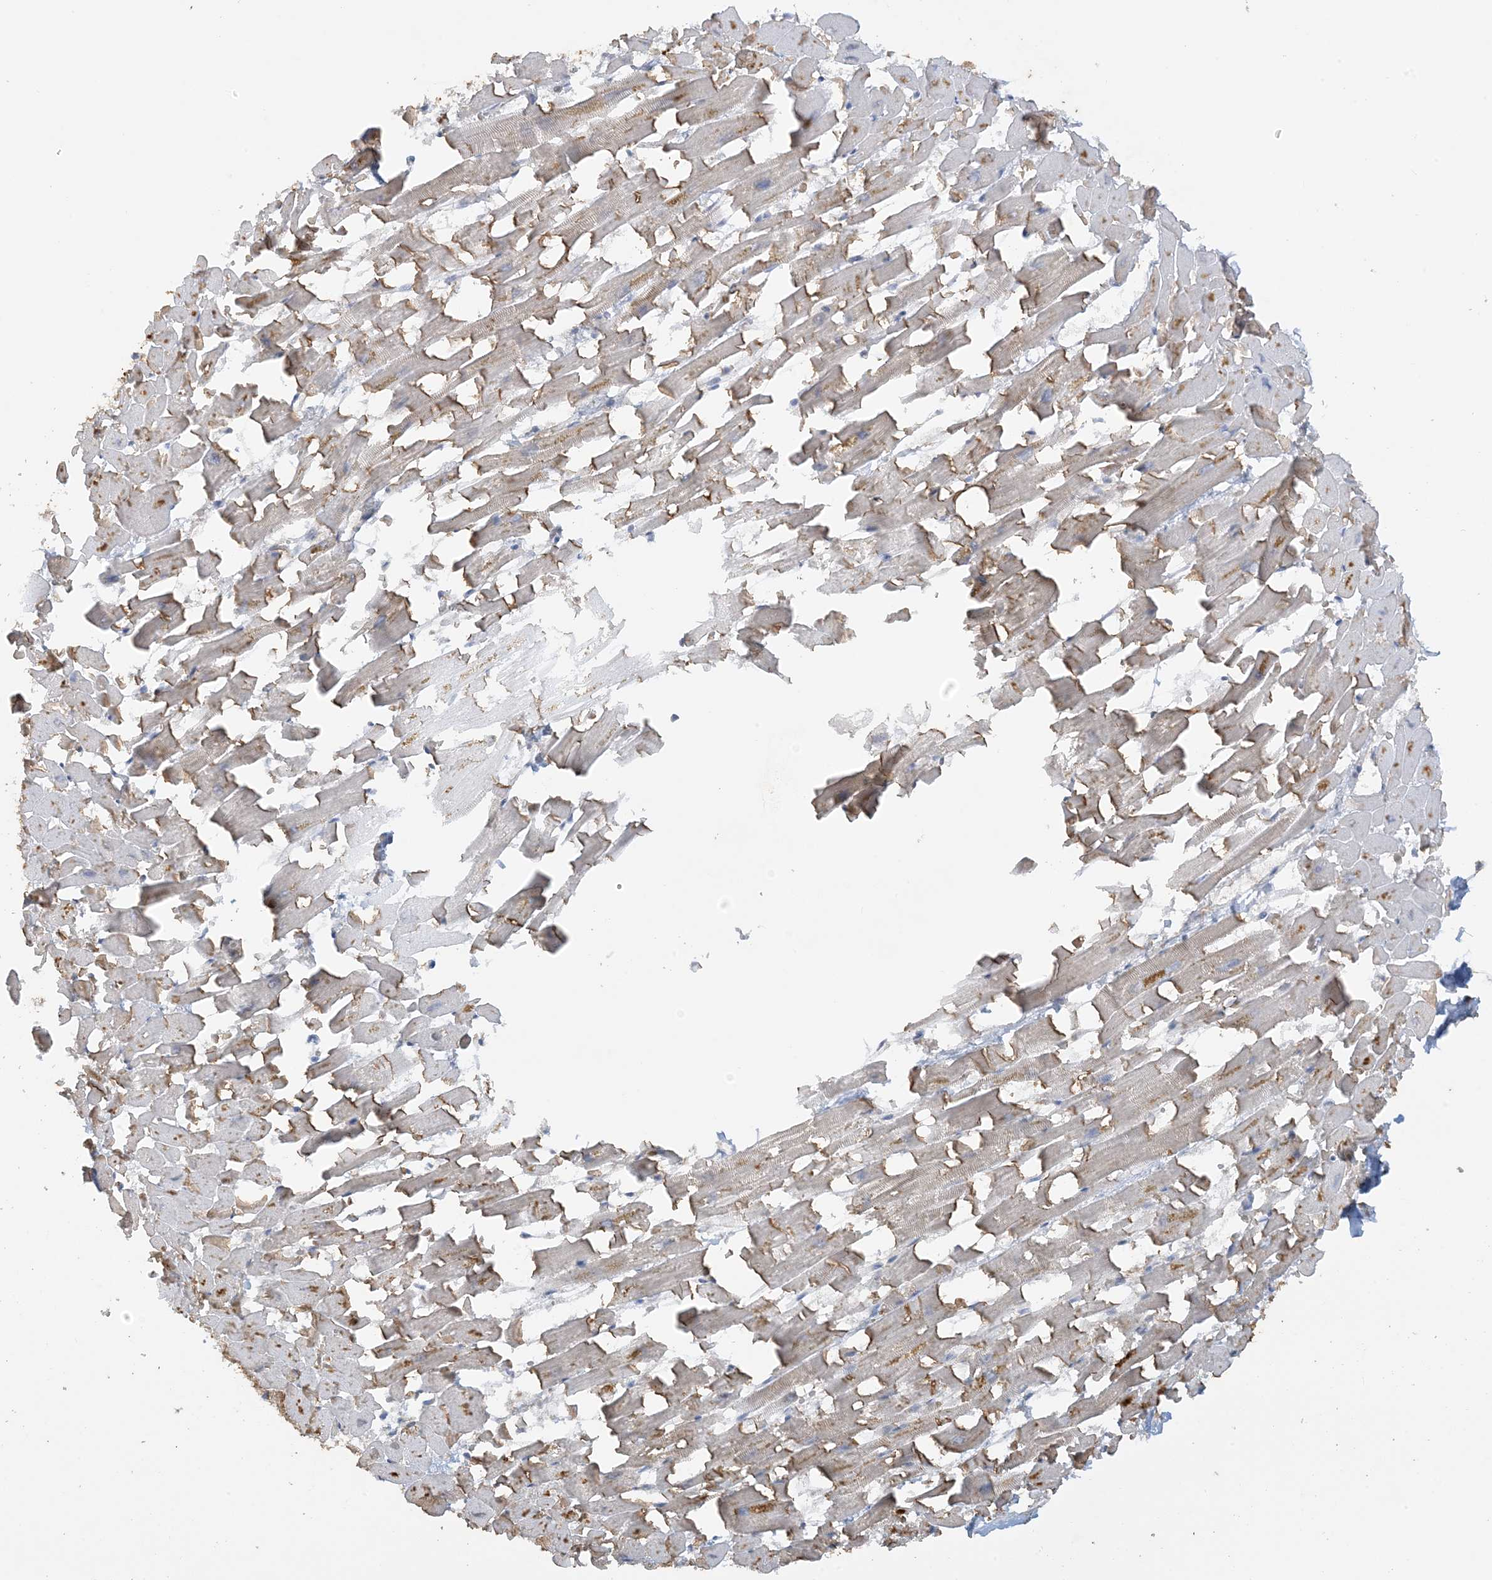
{"staining": {"intensity": "strong", "quantity": "25%-75%", "location": "cytoplasmic/membranous"}, "tissue": "heart muscle", "cell_type": "Cardiomyocytes", "image_type": "normal", "snomed": [{"axis": "morphology", "description": "Normal tissue, NOS"}, {"axis": "topography", "description": "Heart"}], "caption": "Immunohistochemistry (IHC) of normal heart muscle demonstrates high levels of strong cytoplasmic/membranous positivity in about 25%-75% of cardiomyocytes. (brown staining indicates protein expression, while blue staining denotes nuclei).", "gene": "AGA", "patient": {"sex": "female", "age": 64}}